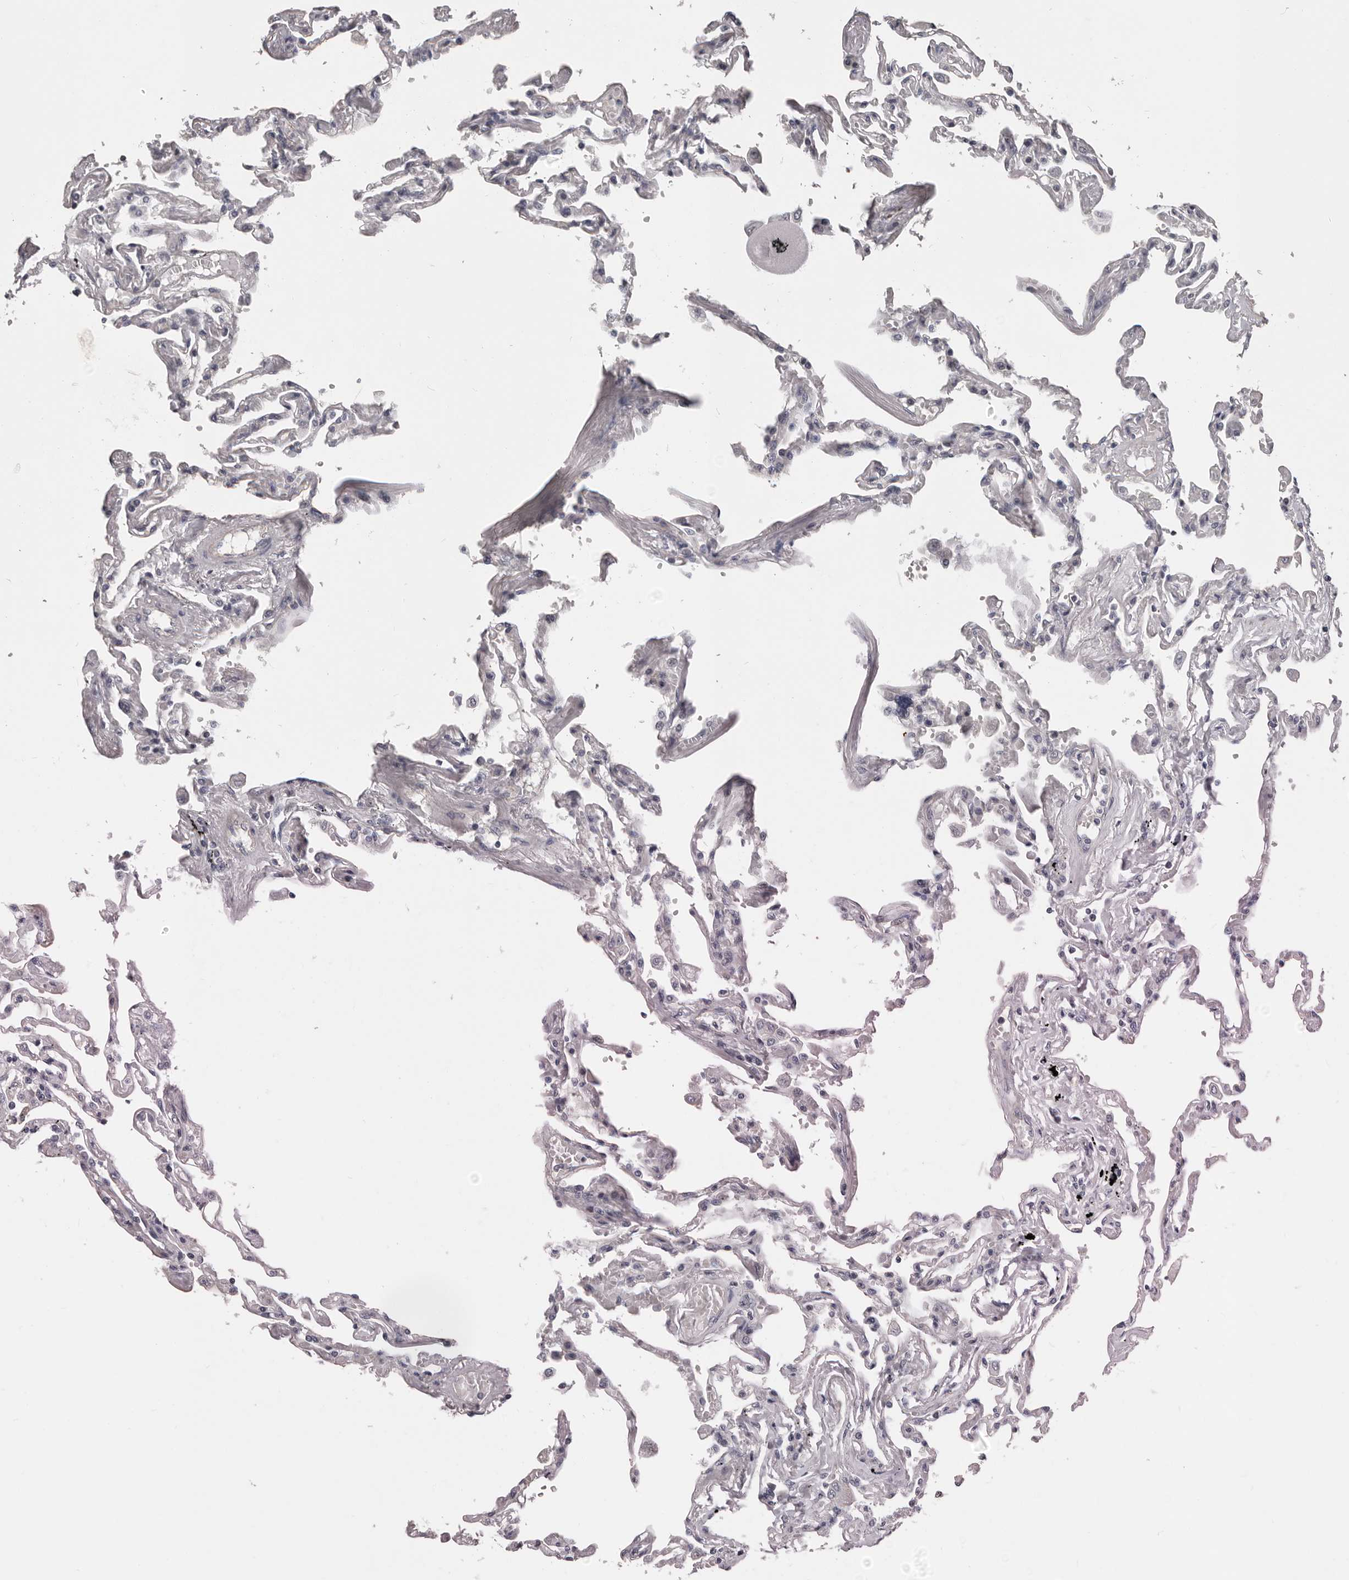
{"staining": {"intensity": "negative", "quantity": "none", "location": "none"}, "tissue": "lung", "cell_type": "Alveolar cells", "image_type": "normal", "snomed": [{"axis": "morphology", "description": "Normal tissue, NOS"}, {"axis": "topography", "description": "Lung"}], "caption": "The histopathology image shows no staining of alveolar cells in benign lung.", "gene": "RNF217", "patient": {"sex": "female", "age": 67}}